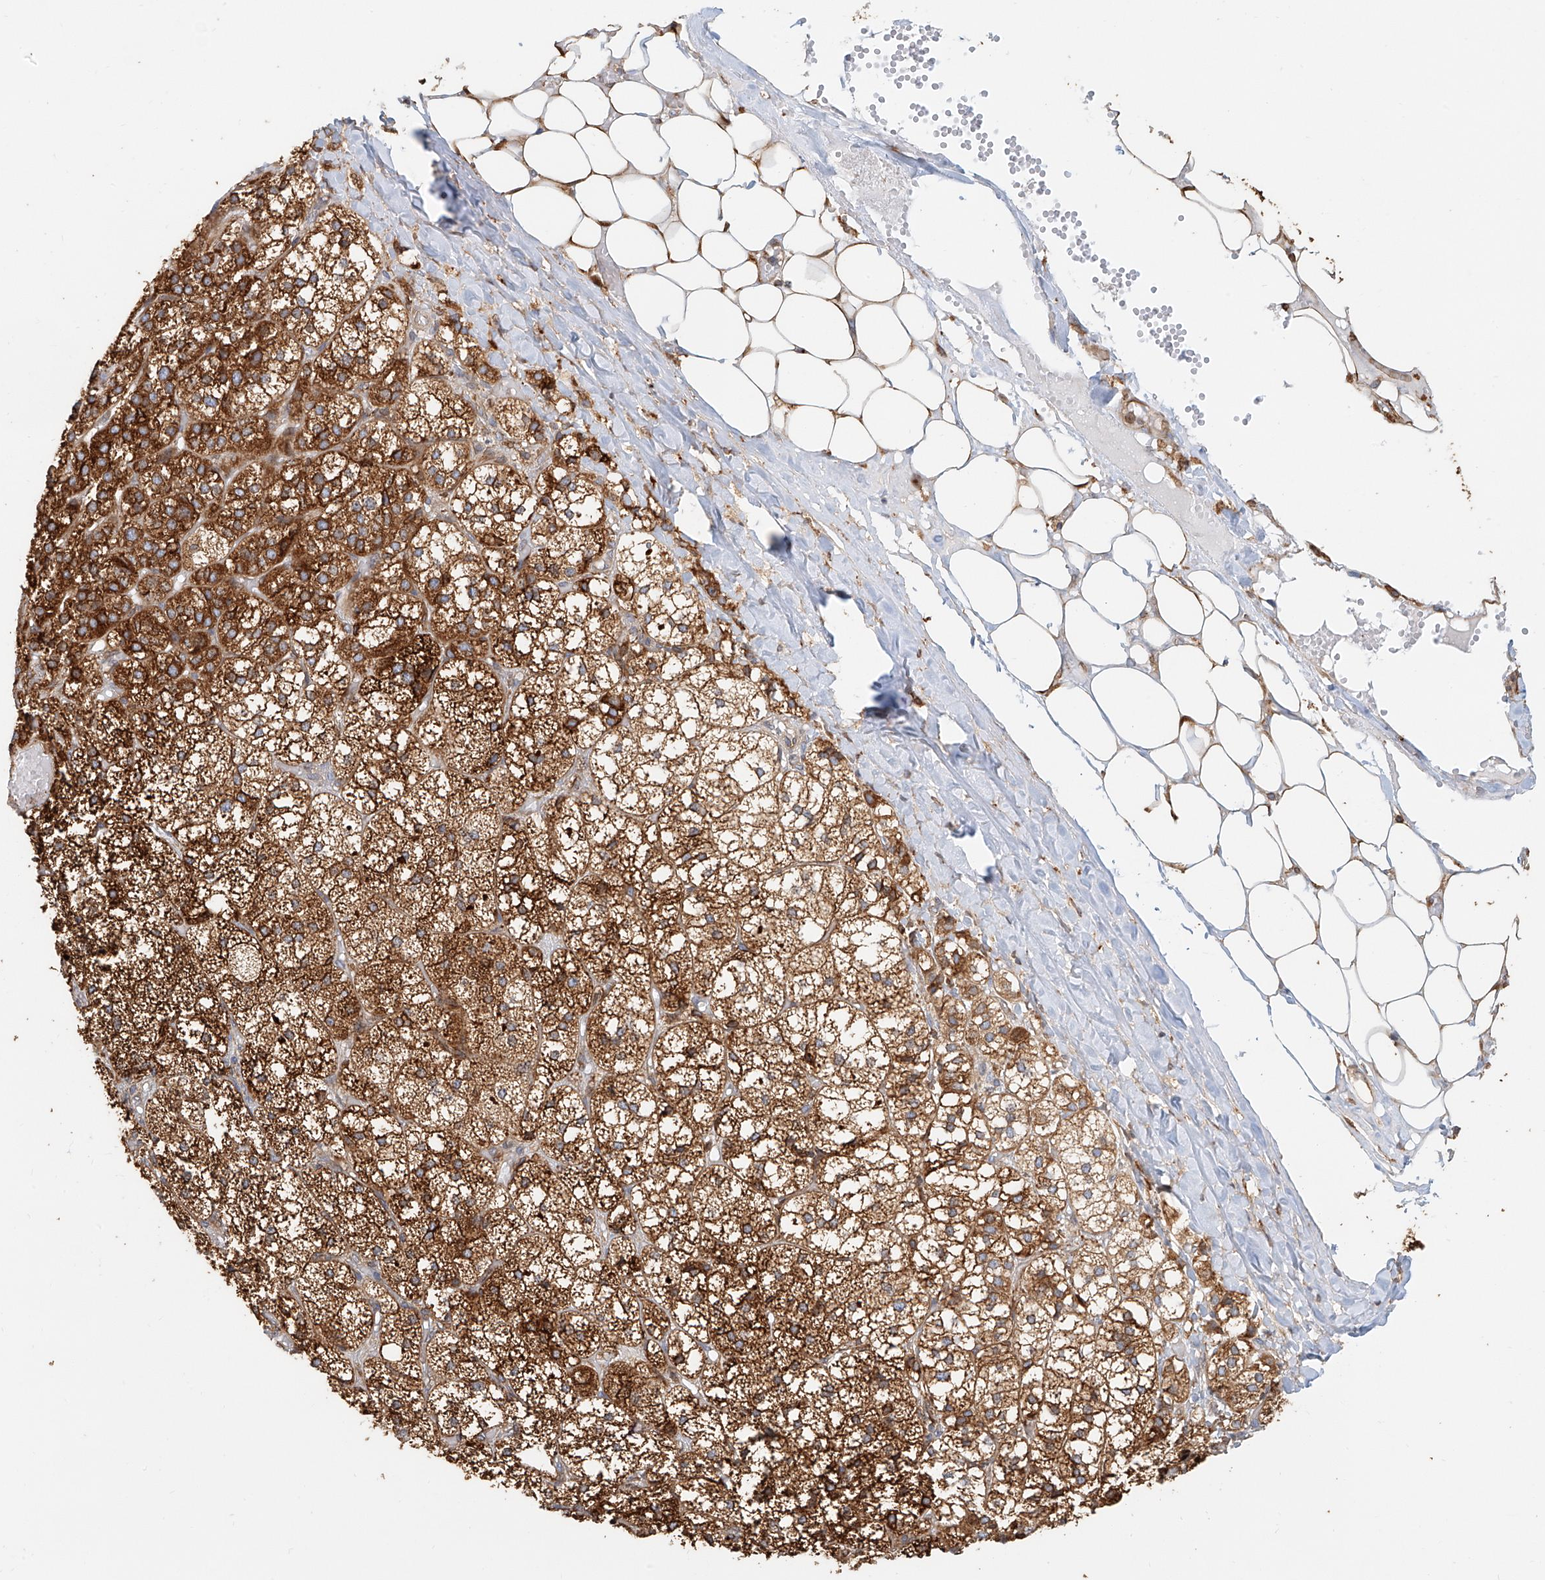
{"staining": {"intensity": "strong", "quantity": ">75%", "location": "cytoplasmic/membranous"}, "tissue": "adrenal gland", "cell_type": "Glandular cells", "image_type": "normal", "snomed": [{"axis": "morphology", "description": "Normal tissue, NOS"}, {"axis": "topography", "description": "Adrenal gland"}], "caption": "Protein expression analysis of benign human adrenal gland reveals strong cytoplasmic/membranous positivity in about >75% of glandular cells. Nuclei are stained in blue.", "gene": "DHRS7", "patient": {"sex": "female", "age": 61}}